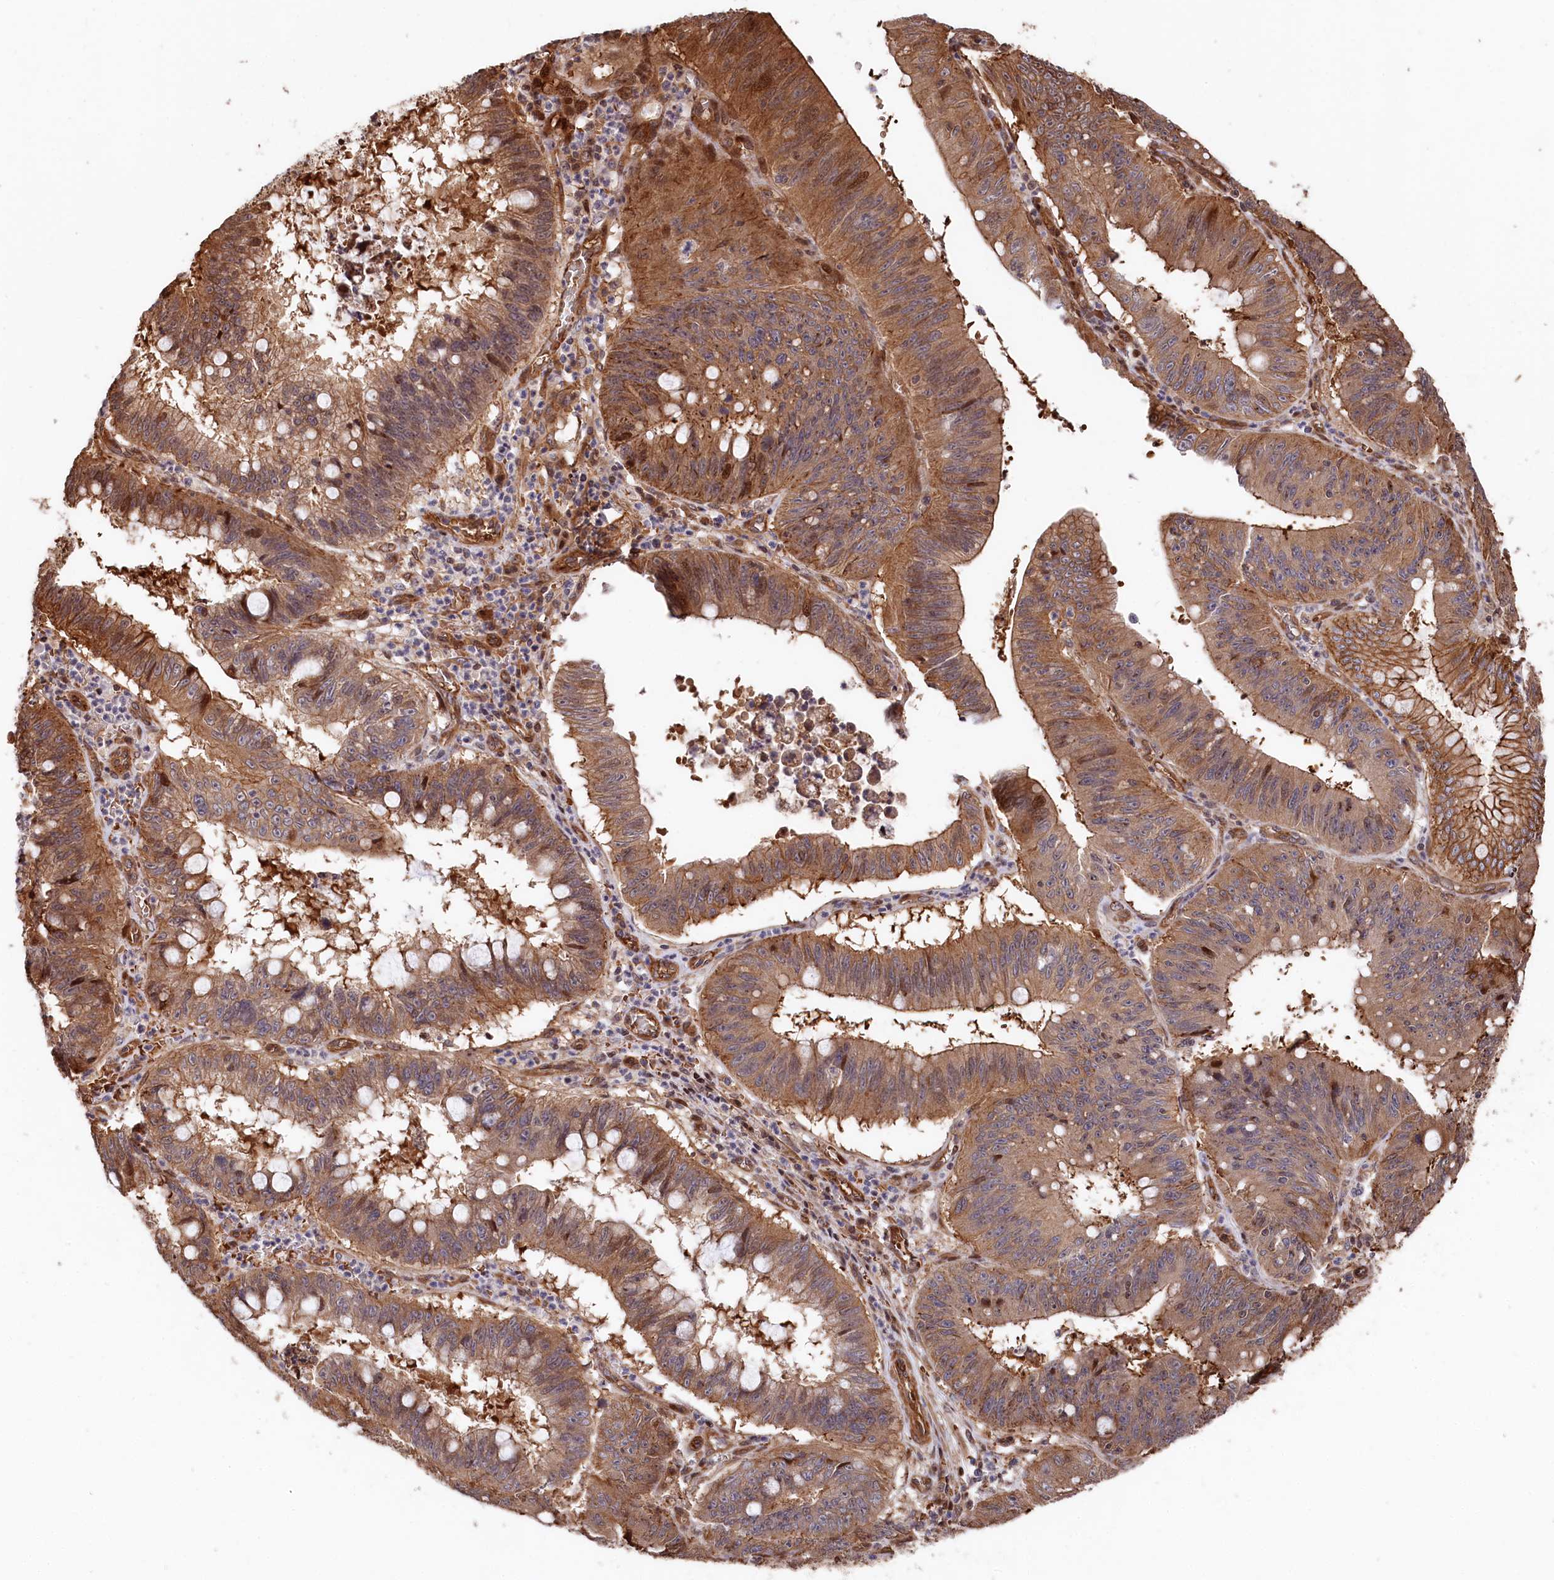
{"staining": {"intensity": "moderate", "quantity": ">75%", "location": "cytoplasmic/membranous"}, "tissue": "stomach cancer", "cell_type": "Tumor cells", "image_type": "cancer", "snomed": [{"axis": "morphology", "description": "Adenocarcinoma, NOS"}, {"axis": "topography", "description": "Stomach"}], "caption": "Immunohistochemical staining of stomach adenocarcinoma demonstrates medium levels of moderate cytoplasmic/membranous staining in approximately >75% of tumor cells.", "gene": "TNKS1BP1", "patient": {"sex": "male", "age": 59}}